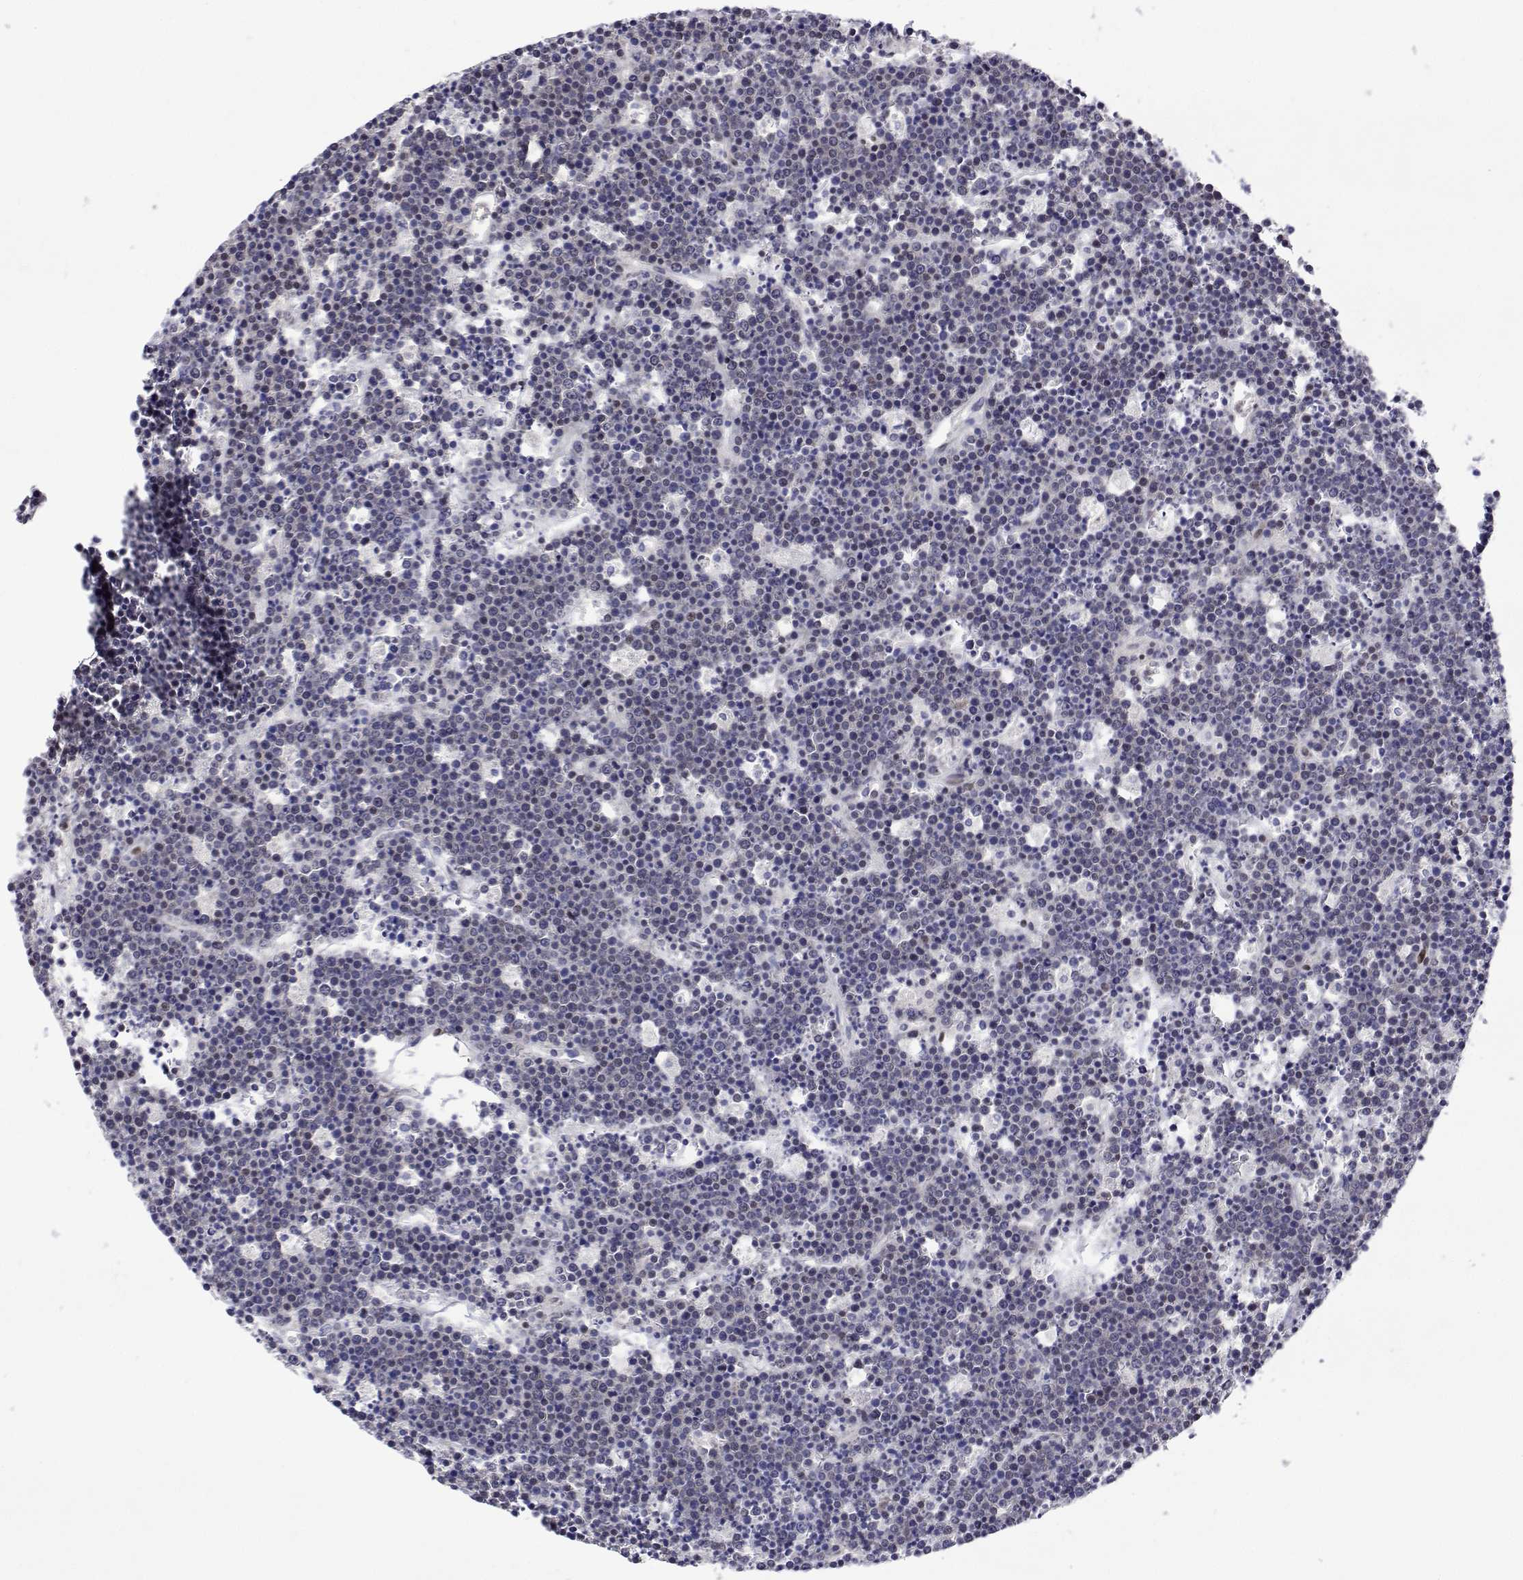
{"staining": {"intensity": "negative", "quantity": "none", "location": "none"}, "tissue": "lymphoma", "cell_type": "Tumor cells", "image_type": "cancer", "snomed": [{"axis": "morphology", "description": "Malignant lymphoma, non-Hodgkin's type, High grade"}, {"axis": "topography", "description": "Ovary"}], "caption": "The image displays no significant staining in tumor cells of malignant lymphoma, non-Hodgkin's type (high-grade).", "gene": "XPC", "patient": {"sex": "female", "age": 56}}